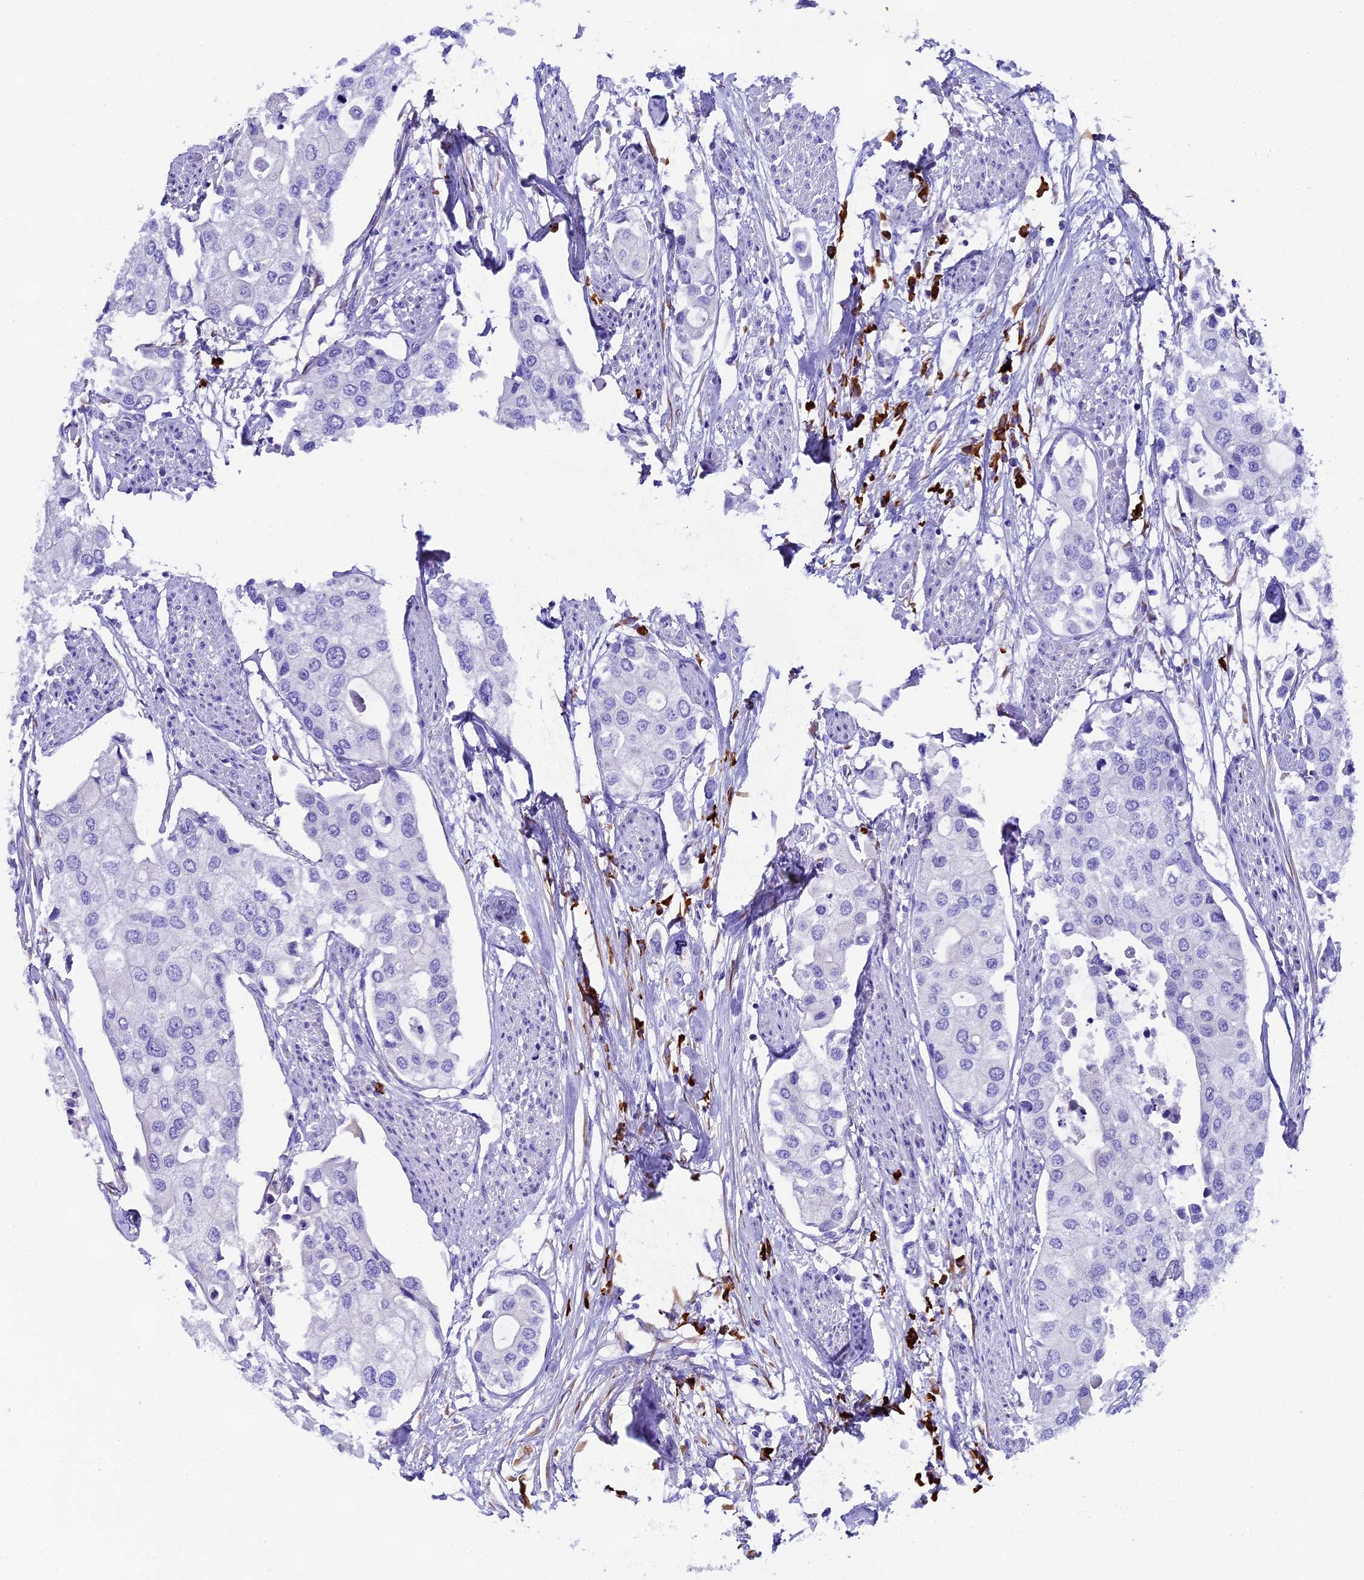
{"staining": {"intensity": "negative", "quantity": "none", "location": "none"}, "tissue": "urothelial cancer", "cell_type": "Tumor cells", "image_type": "cancer", "snomed": [{"axis": "morphology", "description": "Urothelial carcinoma, High grade"}, {"axis": "topography", "description": "Urinary bladder"}], "caption": "Micrograph shows no significant protein expression in tumor cells of high-grade urothelial carcinoma. (Brightfield microscopy of DAB IHC at high magnification).", "gene": "FKBP11", "patient": {"sex": "male", "age": 64}}